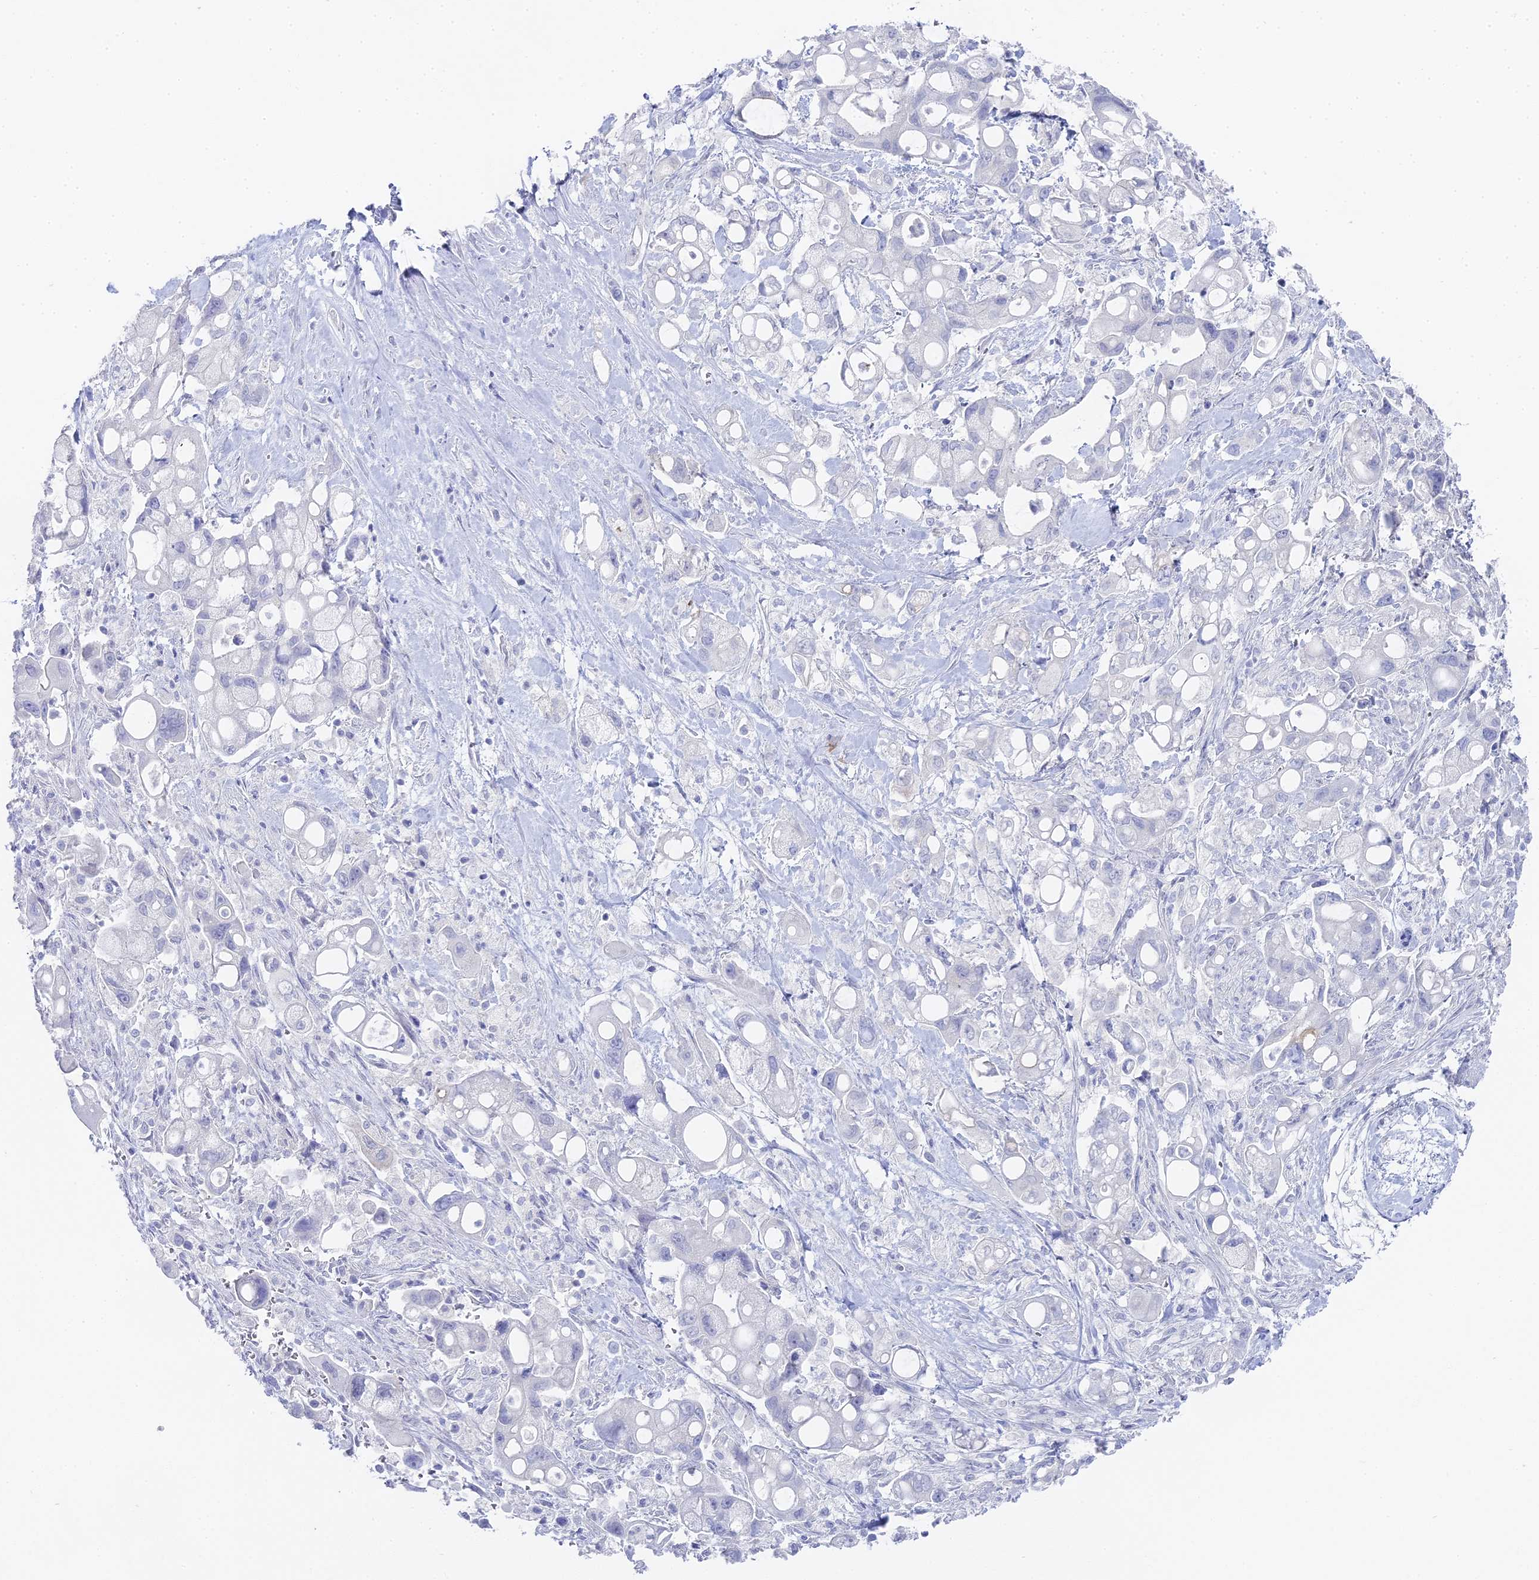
{"staining": {"intensity": "negative", "quantity": "none", "location": "none"}, "tissue": "pancreatic cancer", "cell_type": "Tumor cells", "image_type": "cancer", "snomed": [{"axis": "morphology", "description": "Adenocarcinoma, NOS"}, {"axis": "topography", "description": "Pancreas"}], "caption": "DAB (3,3'-diaminobenzidine) immunohistochemical staining of human pancreatic cancer (adenocarcinoma) shows no significant positivity in tumor cells.", "gene": "ALPP", "patient": {"sex": "male", "age": 68}}